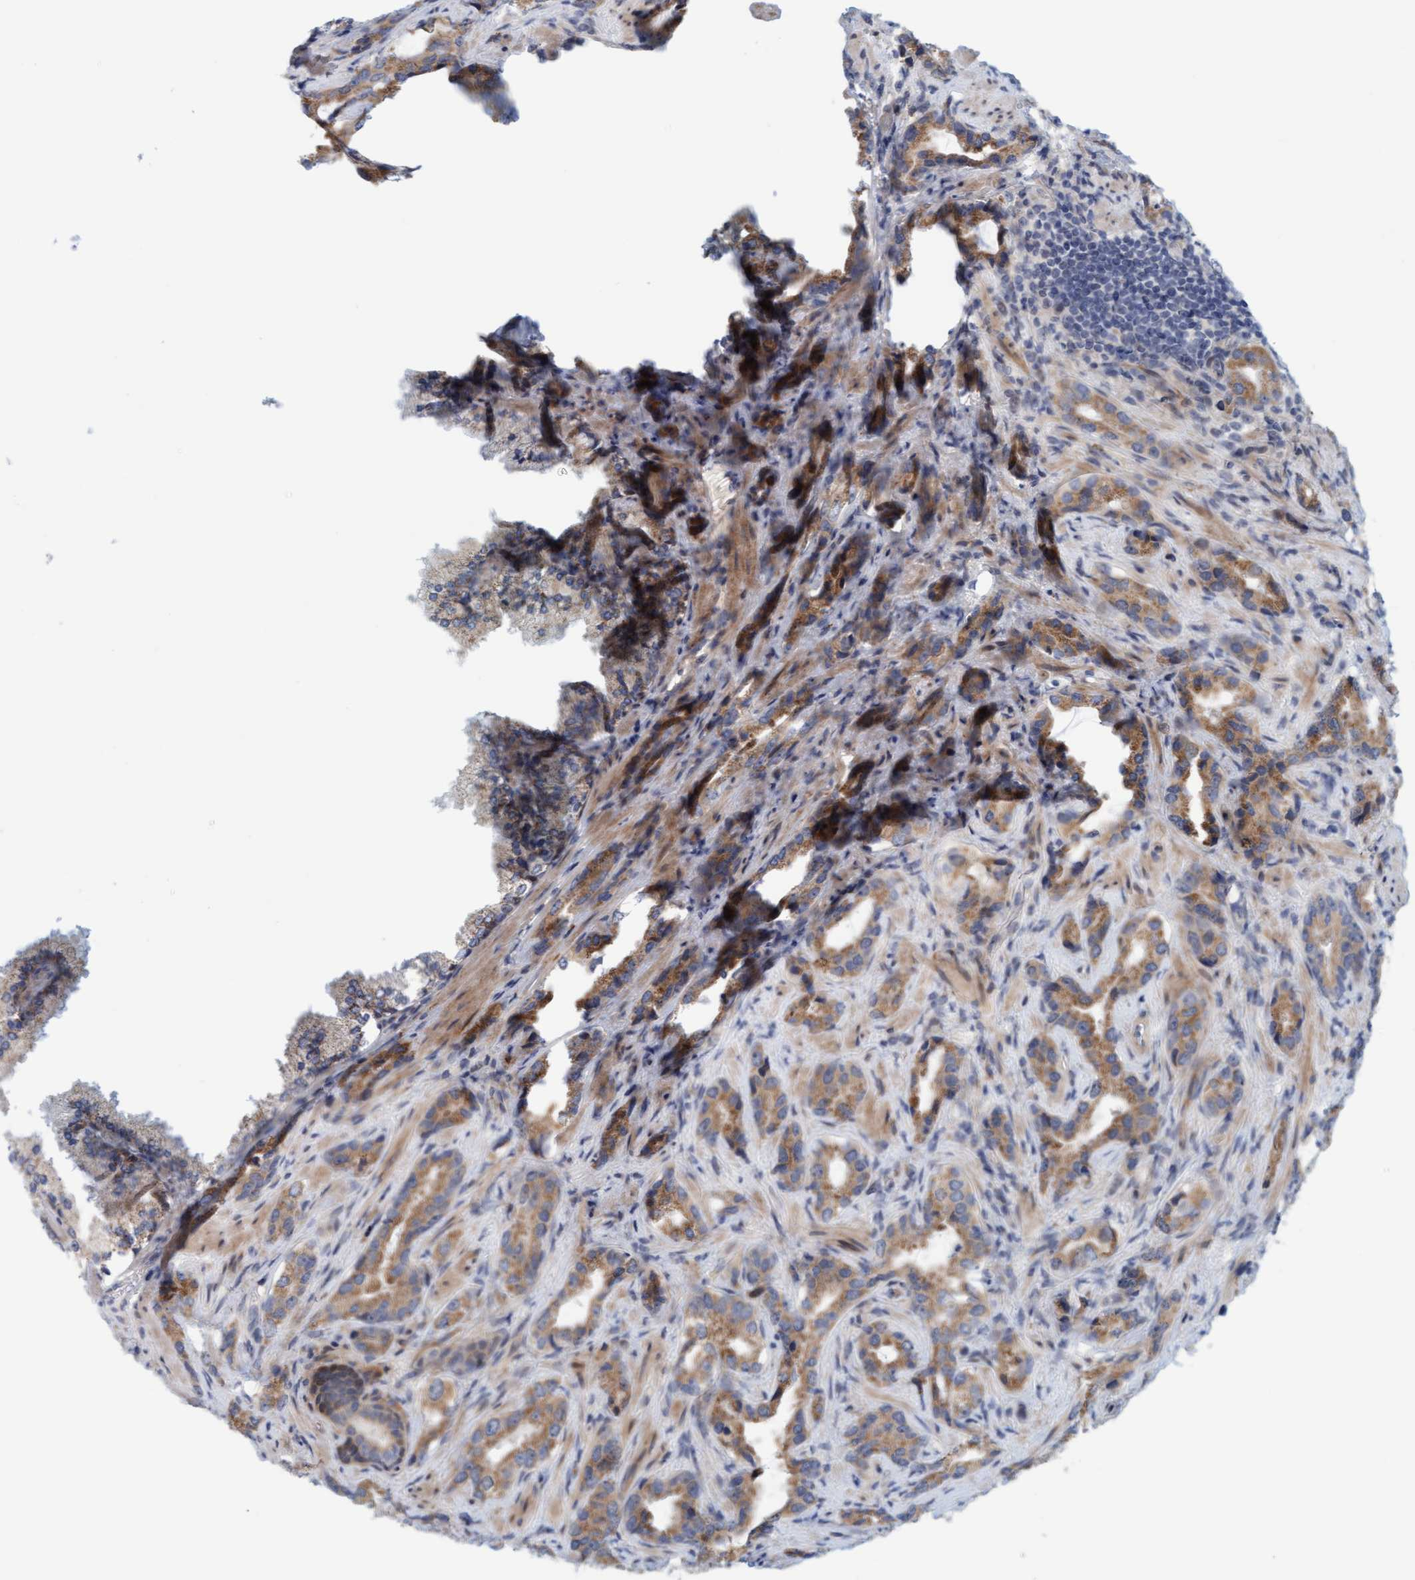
{"staining": {"intensity": "moderate", "quantity": ">75%", "location": "cytoplasmic/membranous"}, "tissue": "prostate cancer", "cell_type": "Tumor cells", "image_type": "cancer", "snomed": [{"axis": "morphology", "description": "Adenocarcinoma, High grade"}, {"axis": "topography", "description": "Prostate"}], "caption": "Moderate cytoplasmic/membranous expression is present in about >75% of tumor cells in prostate adenocarcinoma (high-grade).", "gene": "ZC3H3", "patient": {"sex": "male", "age": 63}}